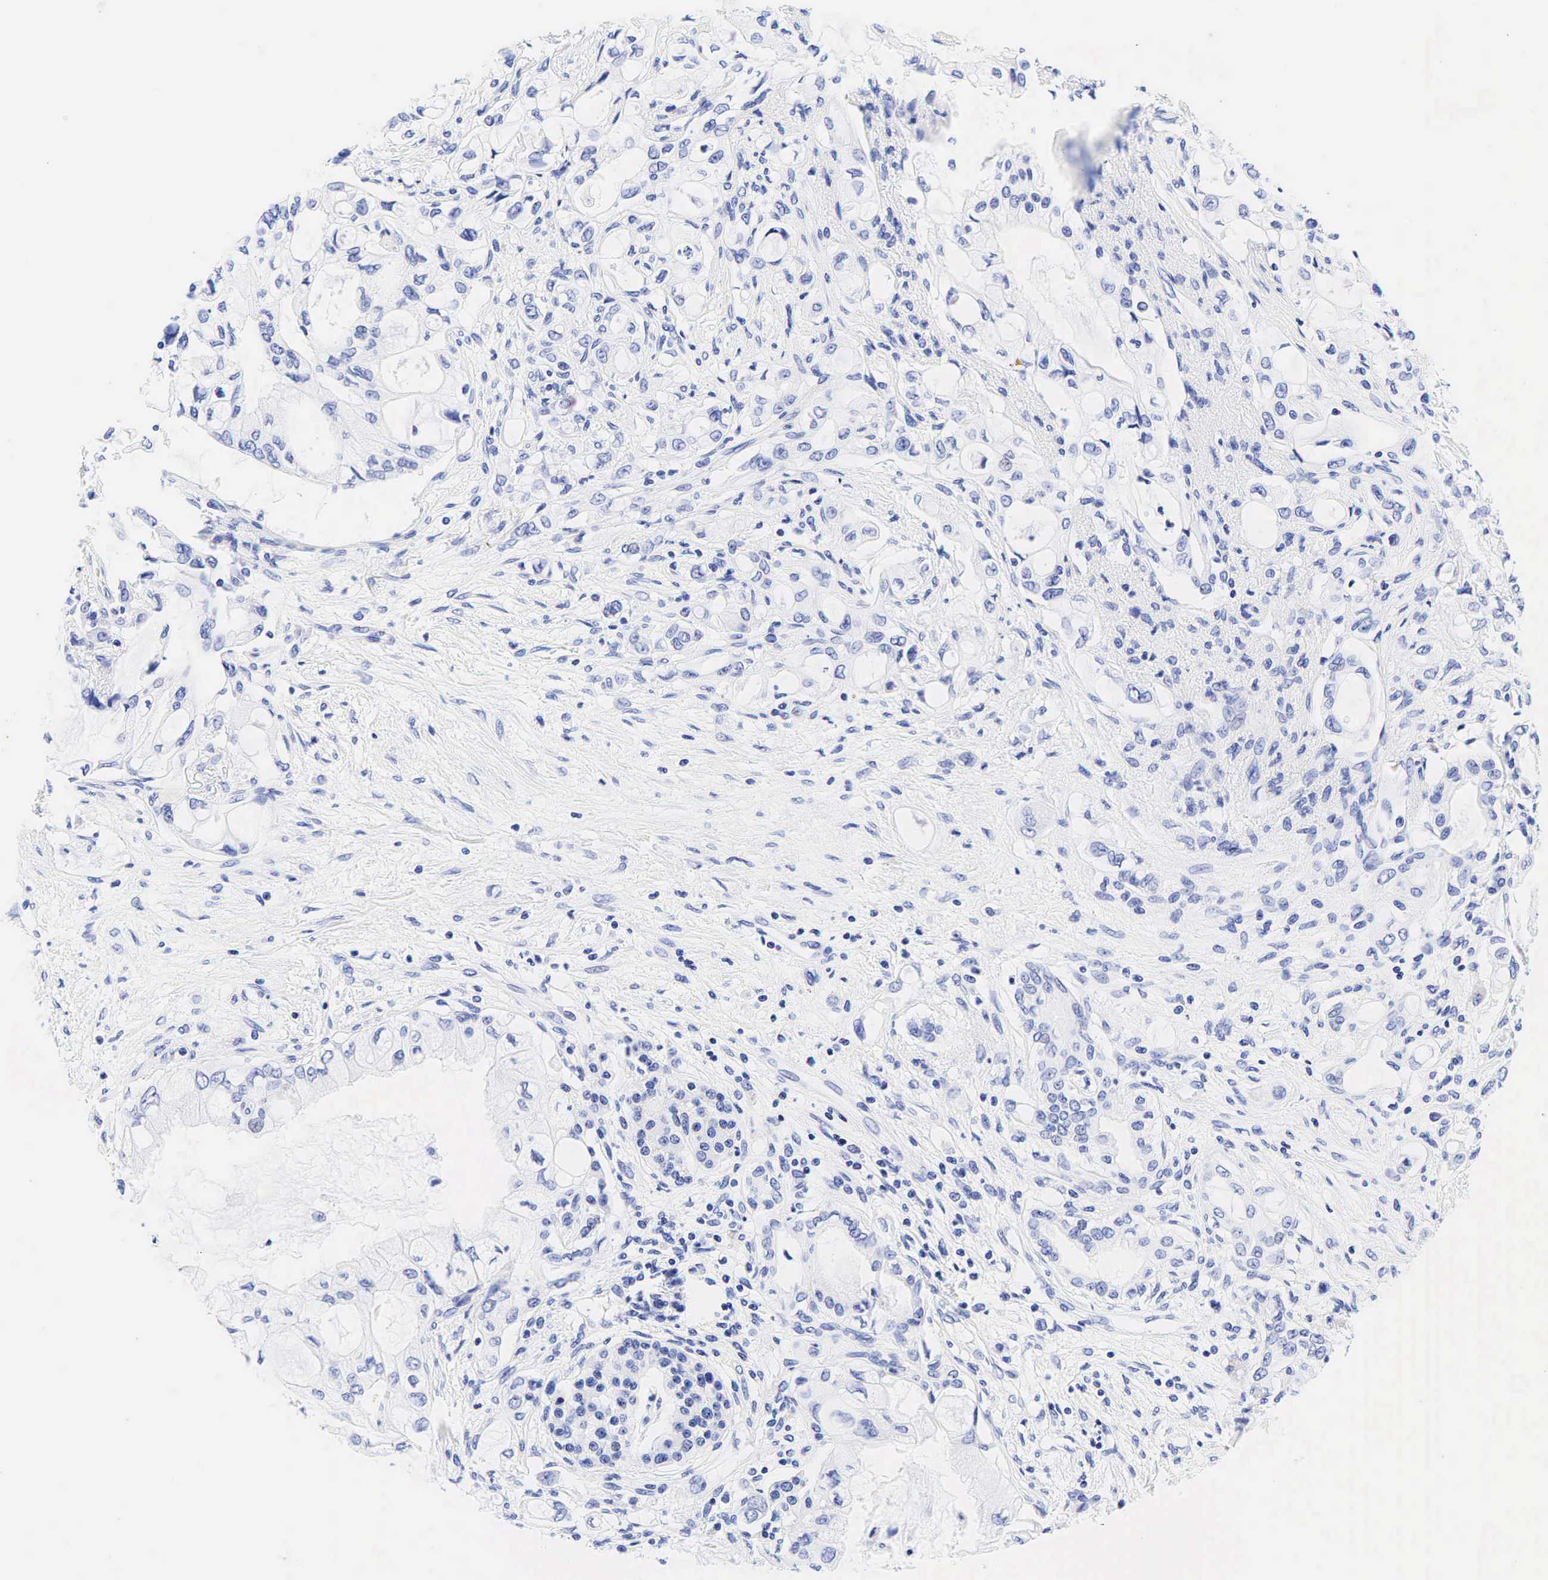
{"staining": {"intensity": "negative", "quantity": "none", "location": "none"}, "tissue": "pancreatic cancer", "cell_type": "Tumor cells", "image_type": "cancer", "snomed": [{"axis": "morphology", "description": "Adenocarcinoma, NOS"}, {"axis": "topography", "description": "Pancreas"}], "caption": "IHC of pancreatic adenocarcinoma demonstrates no expression in tumor cells. (DAB (3,3'-diaminobenzidine) IHC visualized using brightfield microscopy, high magnification).", "gene": "ESR1", "patient": {"sex": "female", "age": 70}}